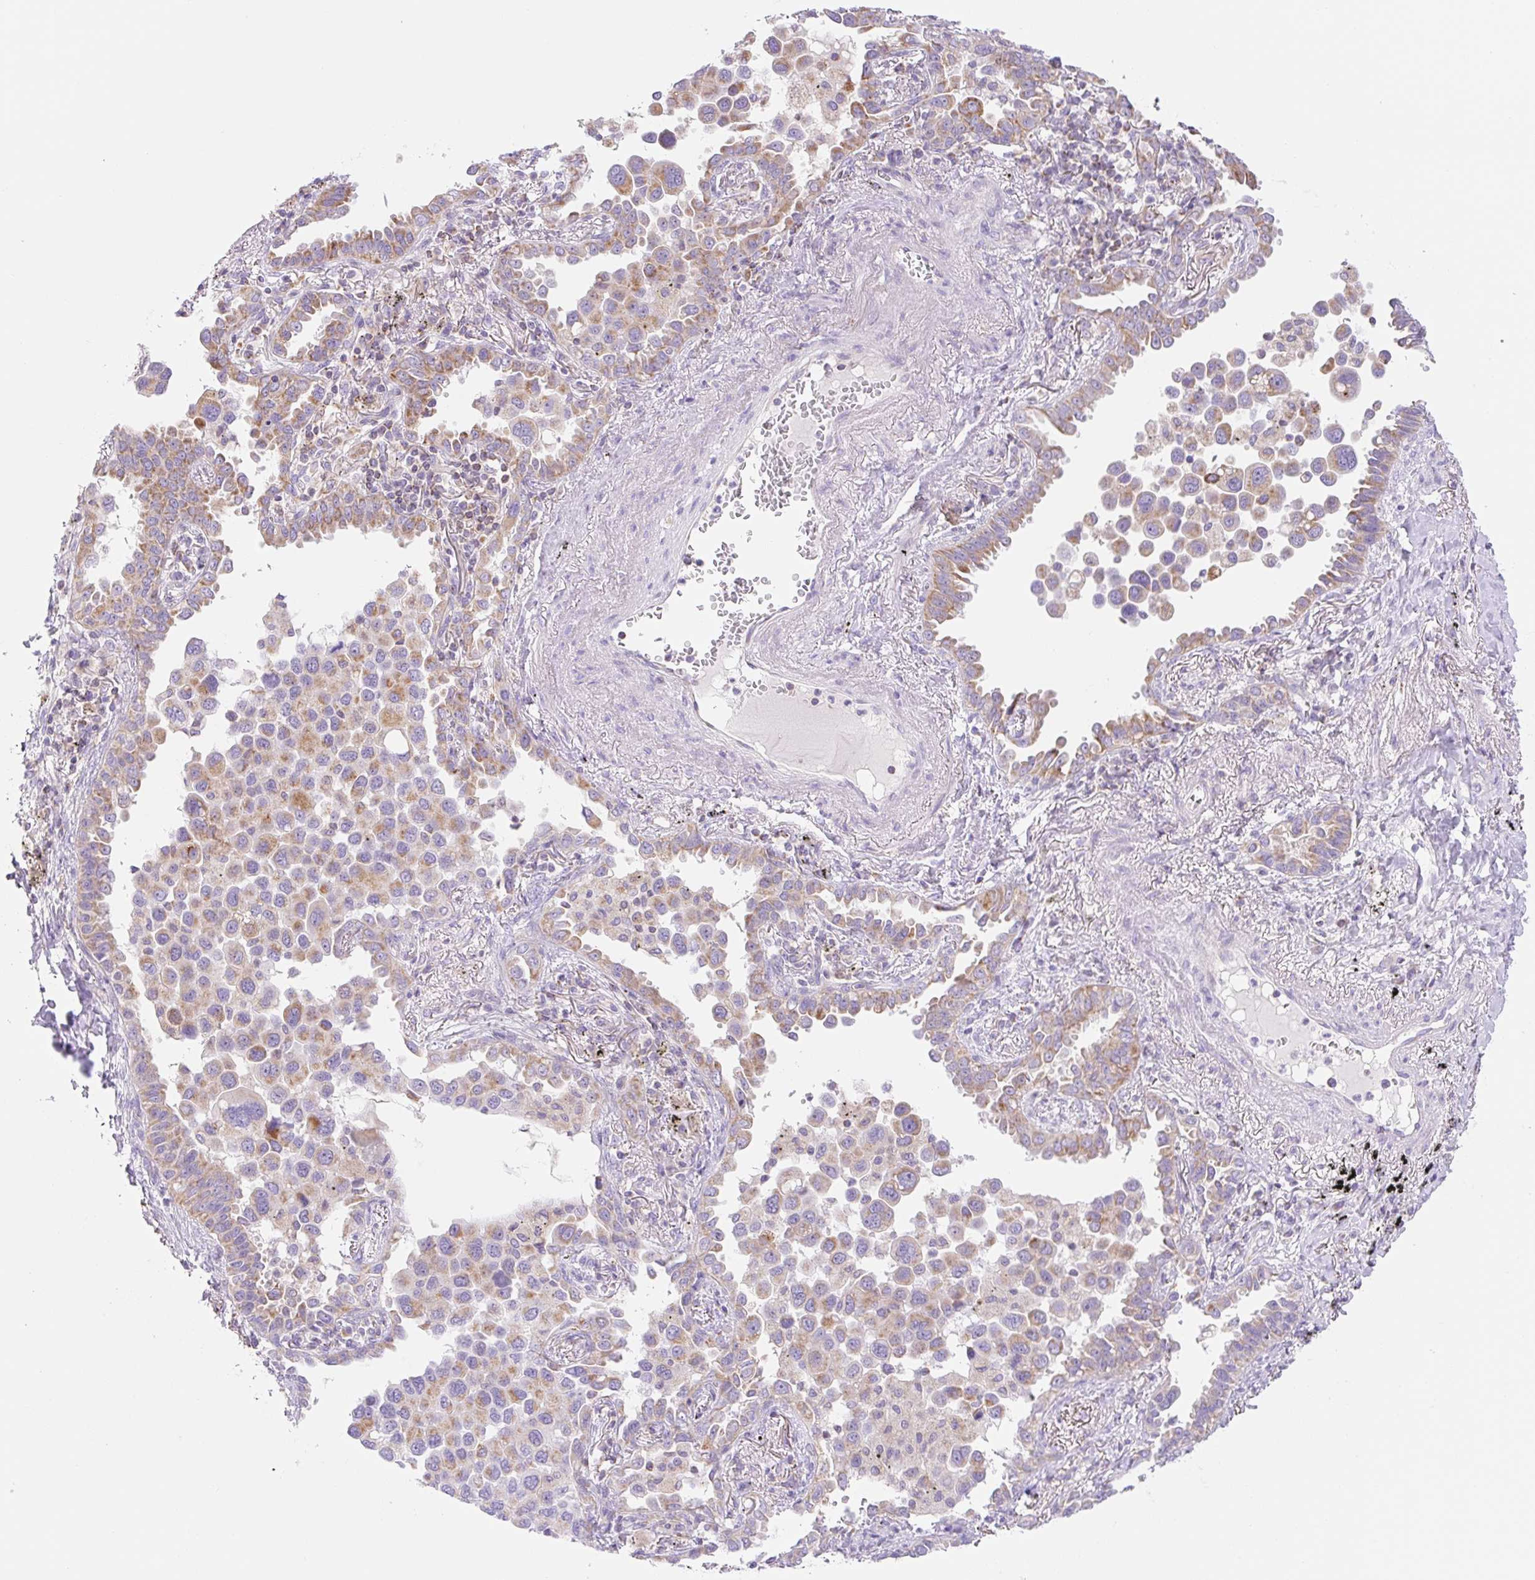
{"staining": {"intensity": "moderate", "quantity": ">75%", "location": "cytoplasmic/membranous"}, "tissue": "lung cancer", "cell_type": "Tumor cells", "image_type": "cancer", "snomed": [{"axis": "morphology", "description": "Adenocarcinoma, NOS"}, {"axis": "topography", "description": "Lung"}], "caption": "Lung cancer stained with immunohistochemistry demonstrates moderate cytoplasmic/membranous staining in about >75% of tumor cells.", "gene": "FOCAD", "patient": {"sex": "male", "age": 67}}